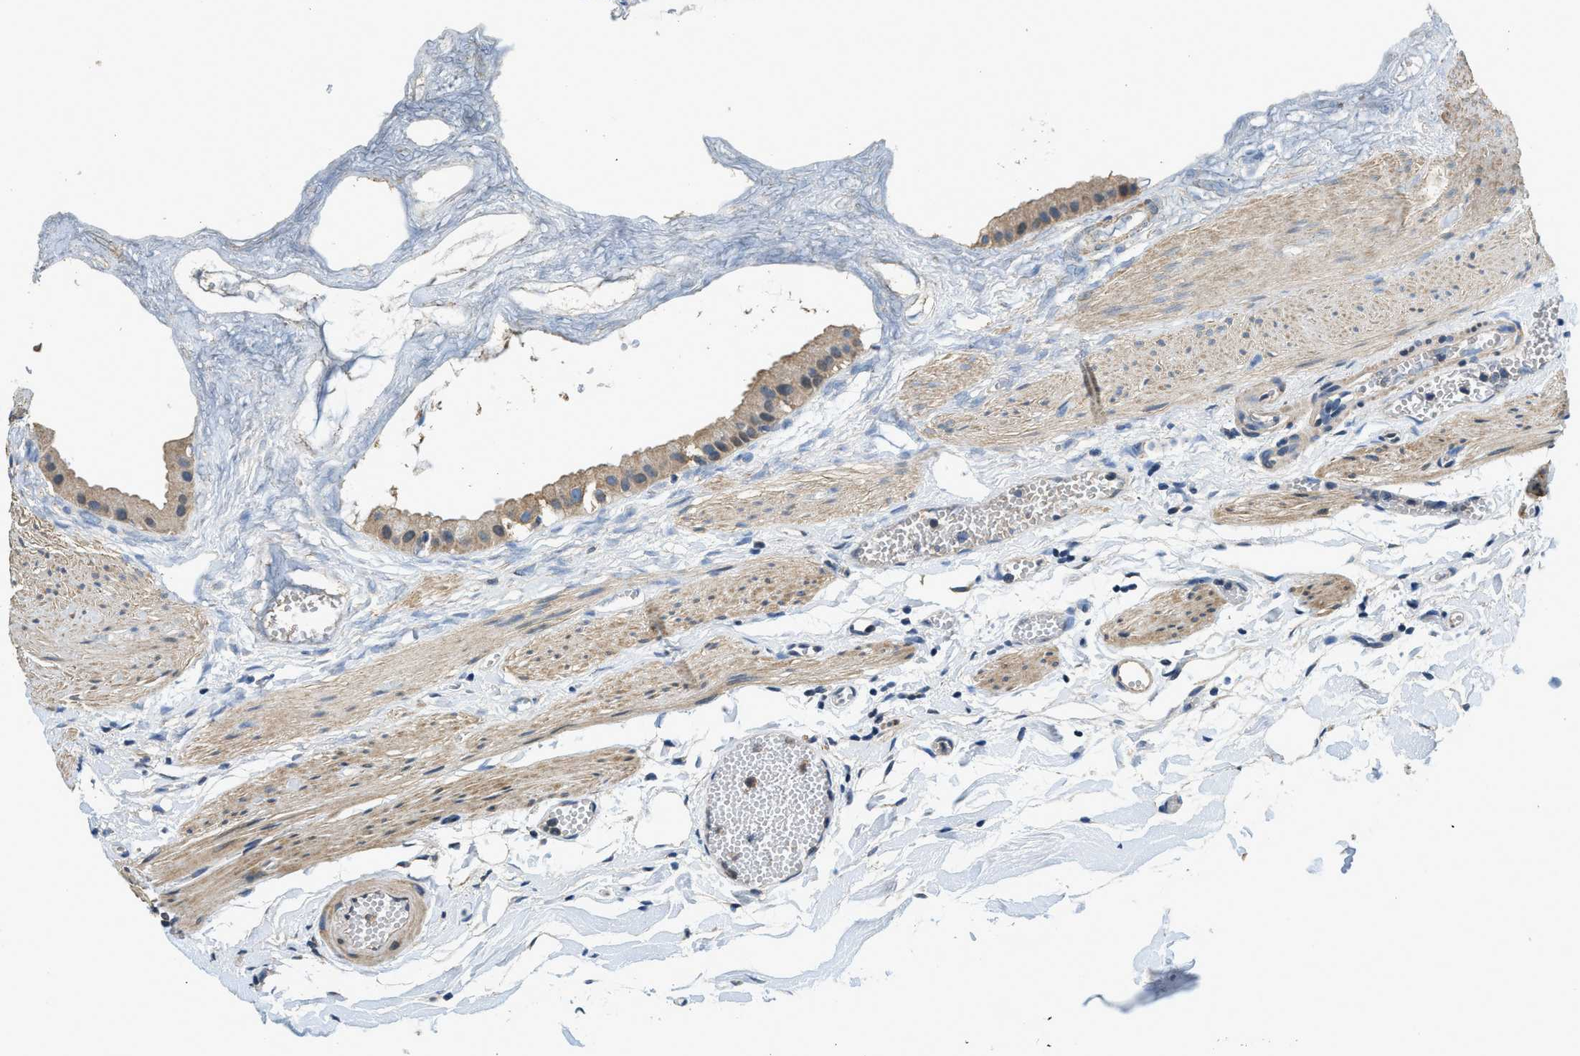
{"staining": {"intensity": "weak", "quantity": ">75%", "location": "cytoplasmic/membranous"}, "tissue": "gallbladder", "cell_type": "Glandular cells", "image_type": "normal", "snomed": [{"axis": "morphology", "description": "Normal tissue, NOS"}, {"axis": "topography", "description": "Gallbladder"}], "caption": "Weak cytoplasmic/membranous expression for a protein is seen in approximately >75% of glandular cells of unremarkable gallbladder using immunohistochemistry.", "gene": "SSH2", "patient": {"sex": "female", "age": 64}}